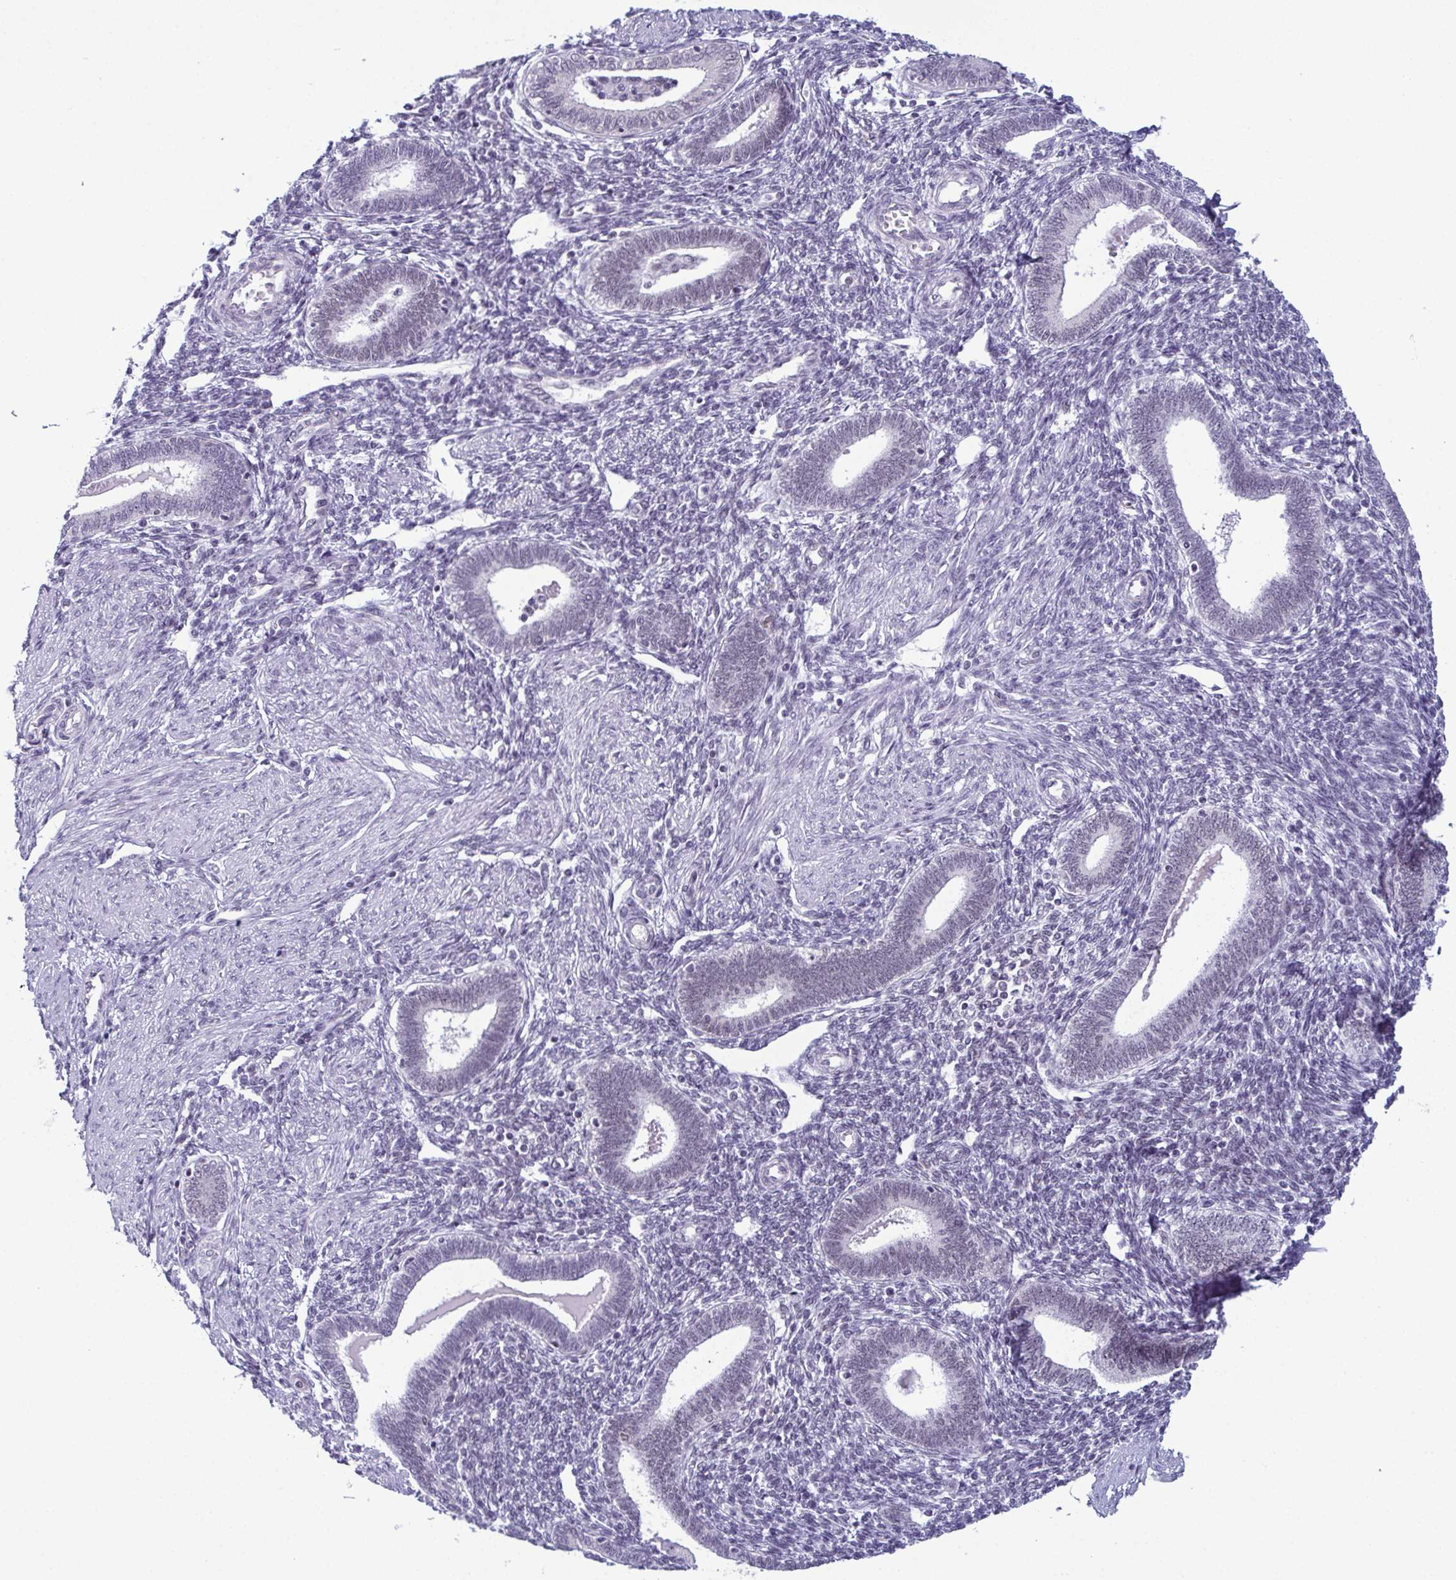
{"staining": {"intensity": "negative", "quantity": "none", "location": "none"}, "tissue": "endometrium", "cell_type": "Cells in endometrial stroma", "image_type": "normal", "snomed": [{"axis": "morphology", "description": "Normal tissue, NOS"}, {"axis": "topography", "description": "Endometrium"}], "caption": "High magnification brightfield microscopy of unremarkable endometrium stained with DAB (brown) and counterstained with hematoxylin (blue): cells in endometrial stroma show no significant staining. Brightfield microscopy of immunohistochemistry stained with DAB (brown) and hematoxylin (blue), captured at high magnification.", "gene": "RBM7", "patient": {"sex": "female", "age": 42}}